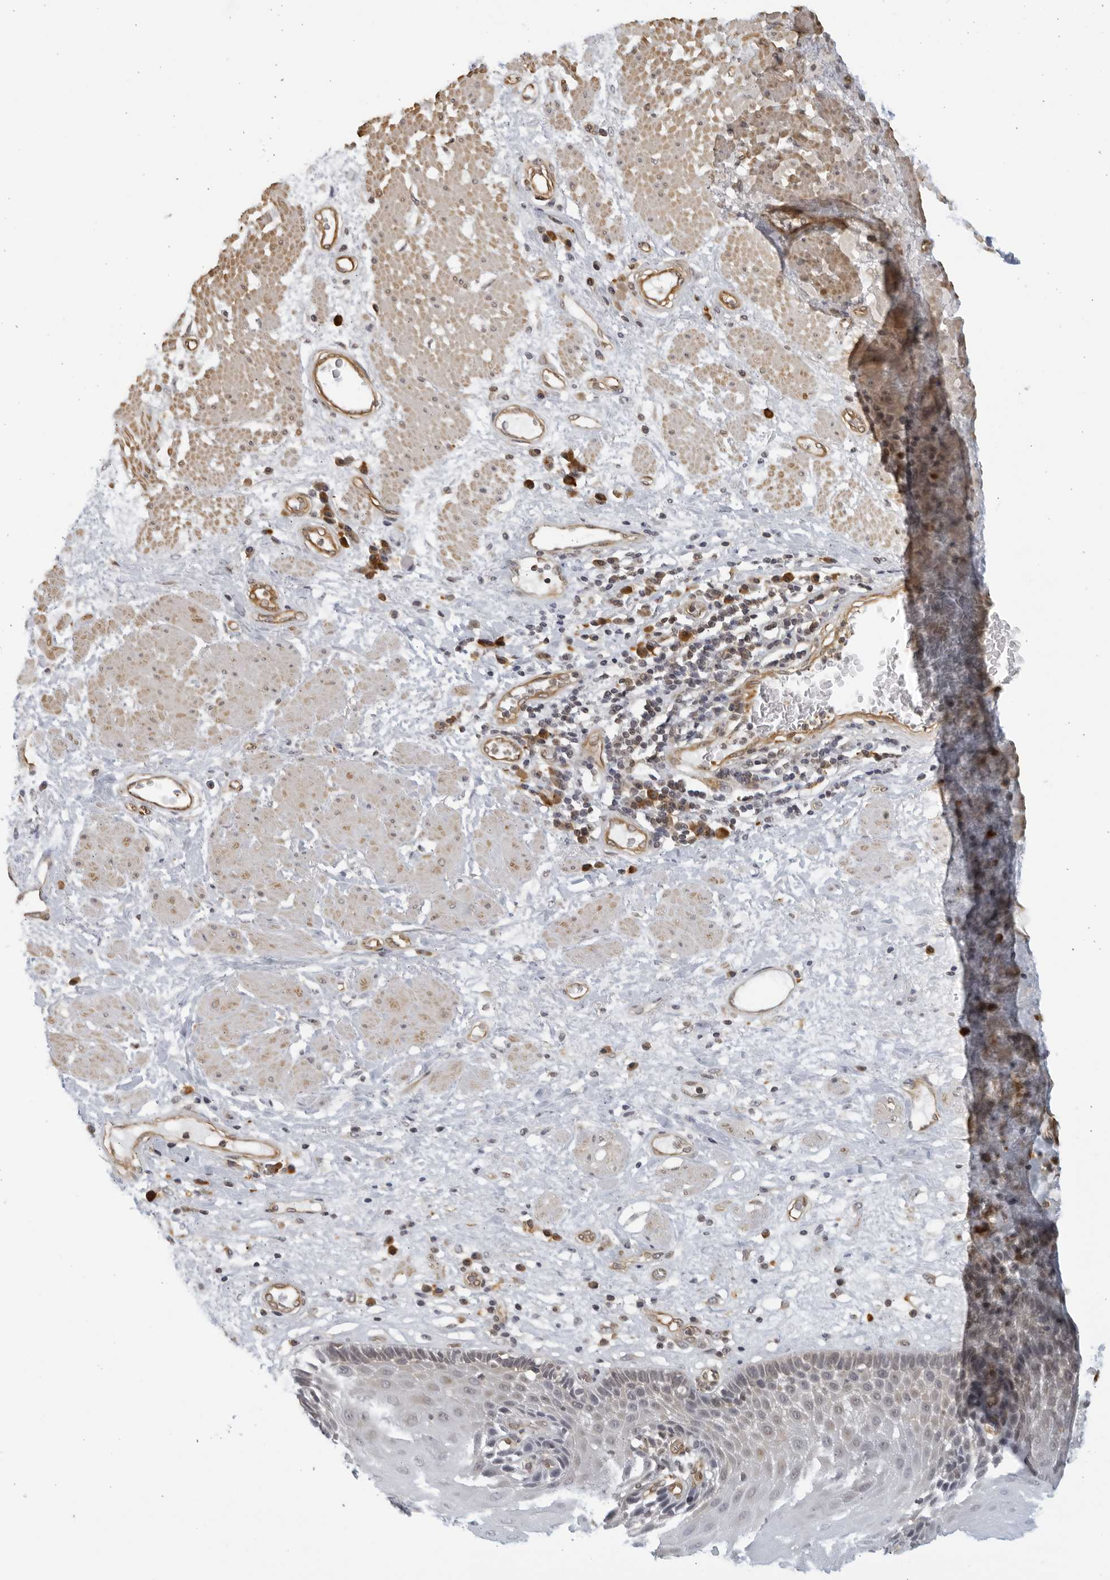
{"staining": {"intensity": "weak", "quantity": "25%-75%", "location": "nuclear"}, "tissue": "esophagus", "cell_type": "Squamous epithelial cells", "image_type": "normal", "snomed": [{"axis": "morphology", "description": "Normal tissue, NOS"}, {"axis": "morphology", "description": "Adenocarcinoma, NOS"}, {"axis": "topography", "description": "Esophagus"}], "caption": "Squamous epithelial cells reveal low levels of weak nuclear positivity in approximately 25%-75% of cells in normal human esophagus.", "gene": "SERTAD4", "patient": {"sex": "male", "age": 62}}